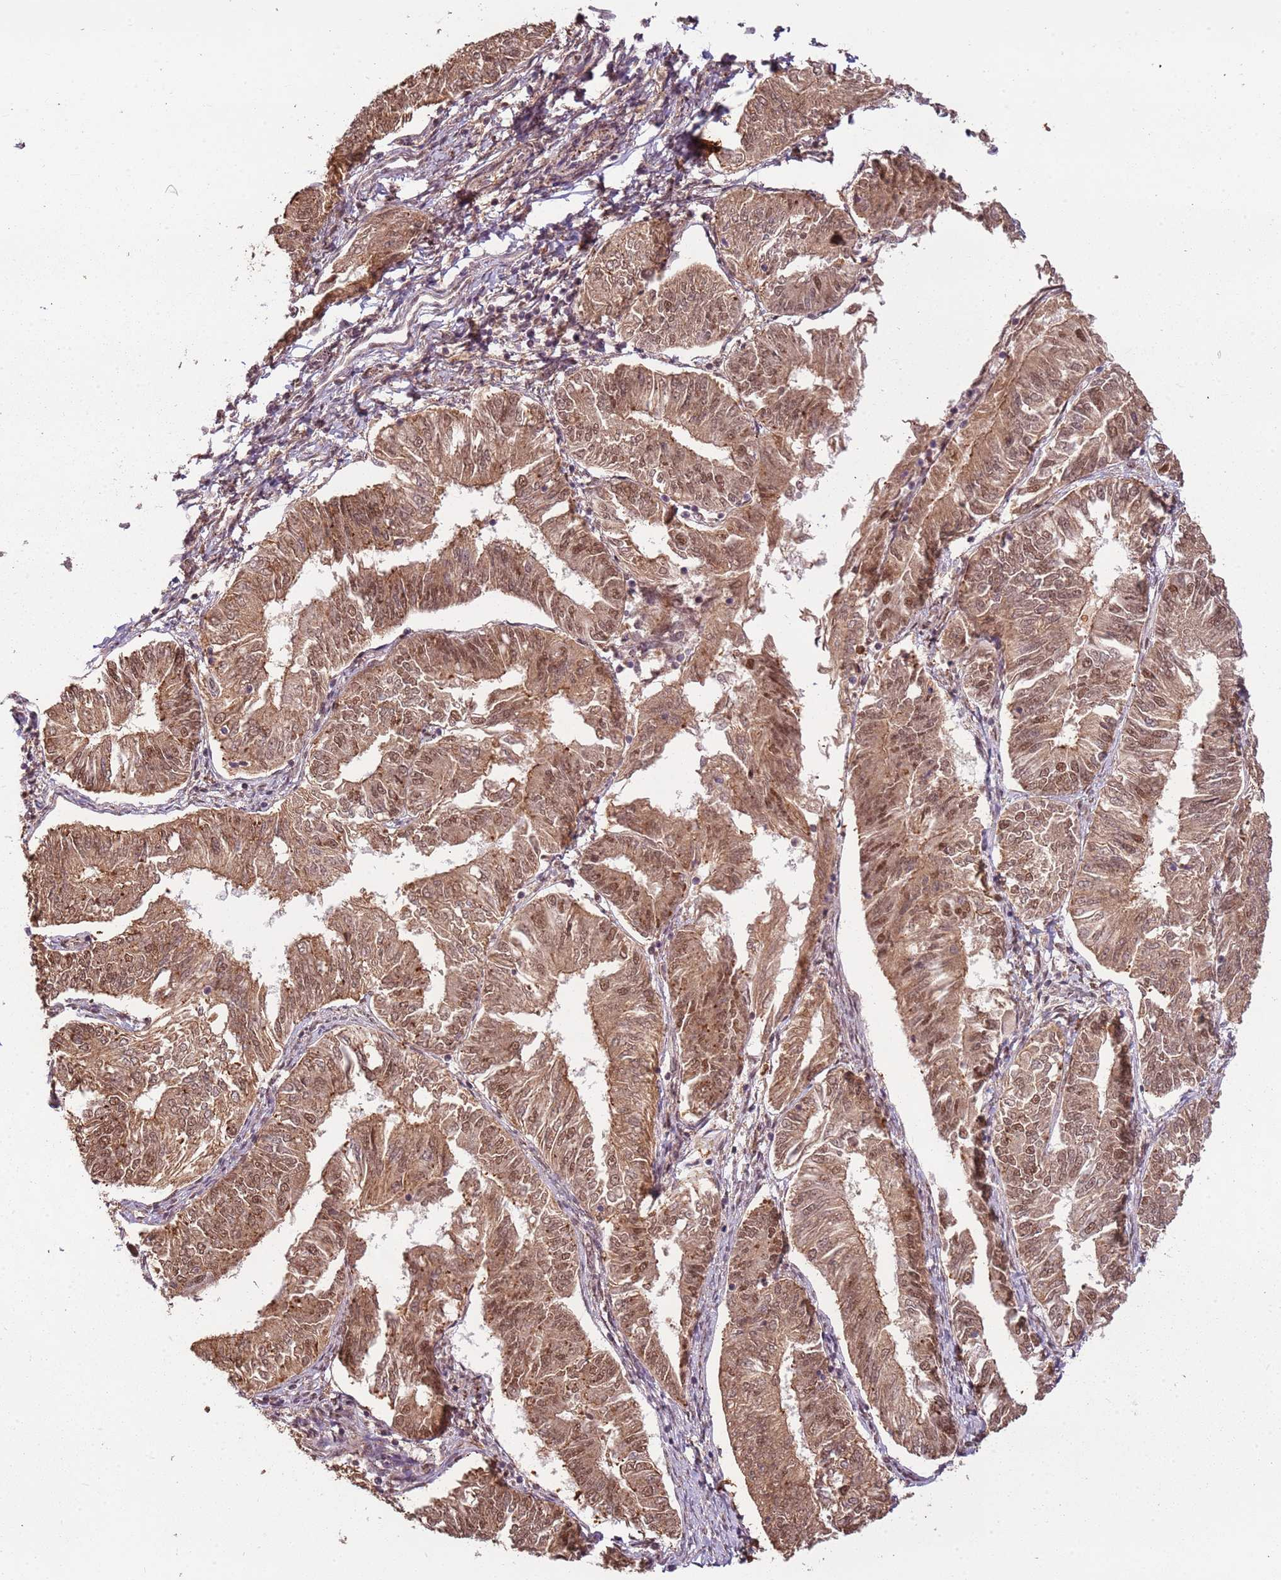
{"staining": {"intensity": "moderate", "quantity": ">75%", "location": "cytoplasmic/membranous,nuclear"}, "tissue": "endometrial cancer", "cell_type": "Tumor cells", "image_type": "cancer", "snomed": [{"axis": "morphology", "description": "Adenocarcinoma, NOS"}, {"axis": "topography", "description": "Endometrium"}], "caption": "Approximately >75% of tumor cells in human endometrial adenocarcinoma show moderate cytoplasmic/membranous and nuclear protein positivity as visualized by brown immunohistochemical staining.", "gene": "POLR3H", "patient": {"sex": "female", "age": 58}}